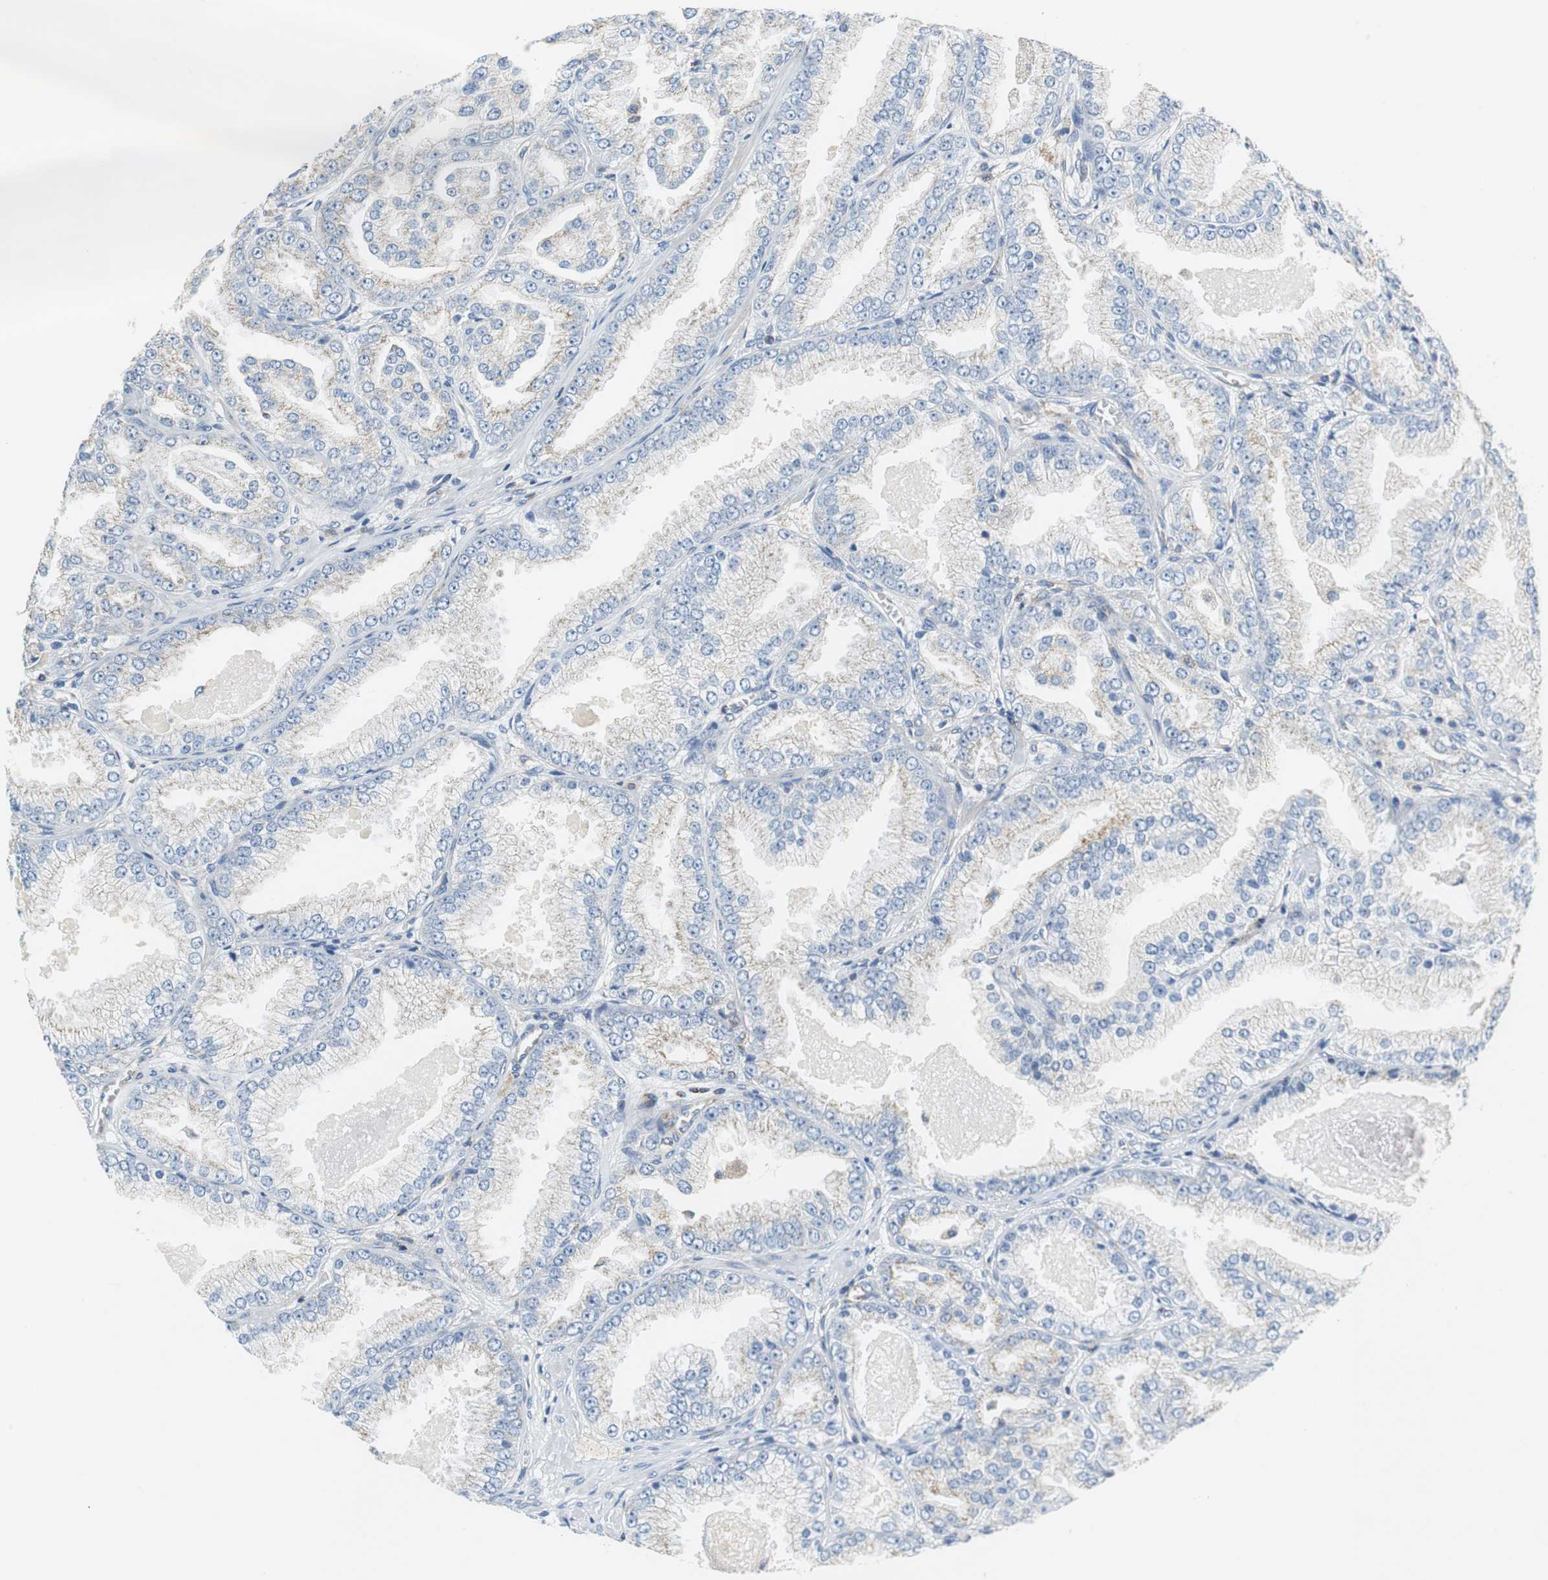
{"staining": {"intensity": "weak", "quantity": "<25%", "location": "cytoplasmic/membranous"}, "tissue": "prostate cancer", "cell_type": "Tumor cells", "image_type": "cancer", "snomed": [{"axis": "morphology", "description": "Adenocarcinoma, High grade"}, {"axis": "topography", "description": "Prostate"}], "caption": "IHC photomicrograph of human adenocarcinoma (high-grade) (prostate) stained for a protein (brown), which exhibits no positivity in tumor cells. The staining was performed using DAB to visualize the protein expression in brown, while the nuclei were stained in blue with hematoxylin (Magnification: 20x).", "gene": "GSTK1", "patient": {"sex": "male", "age": 61}}